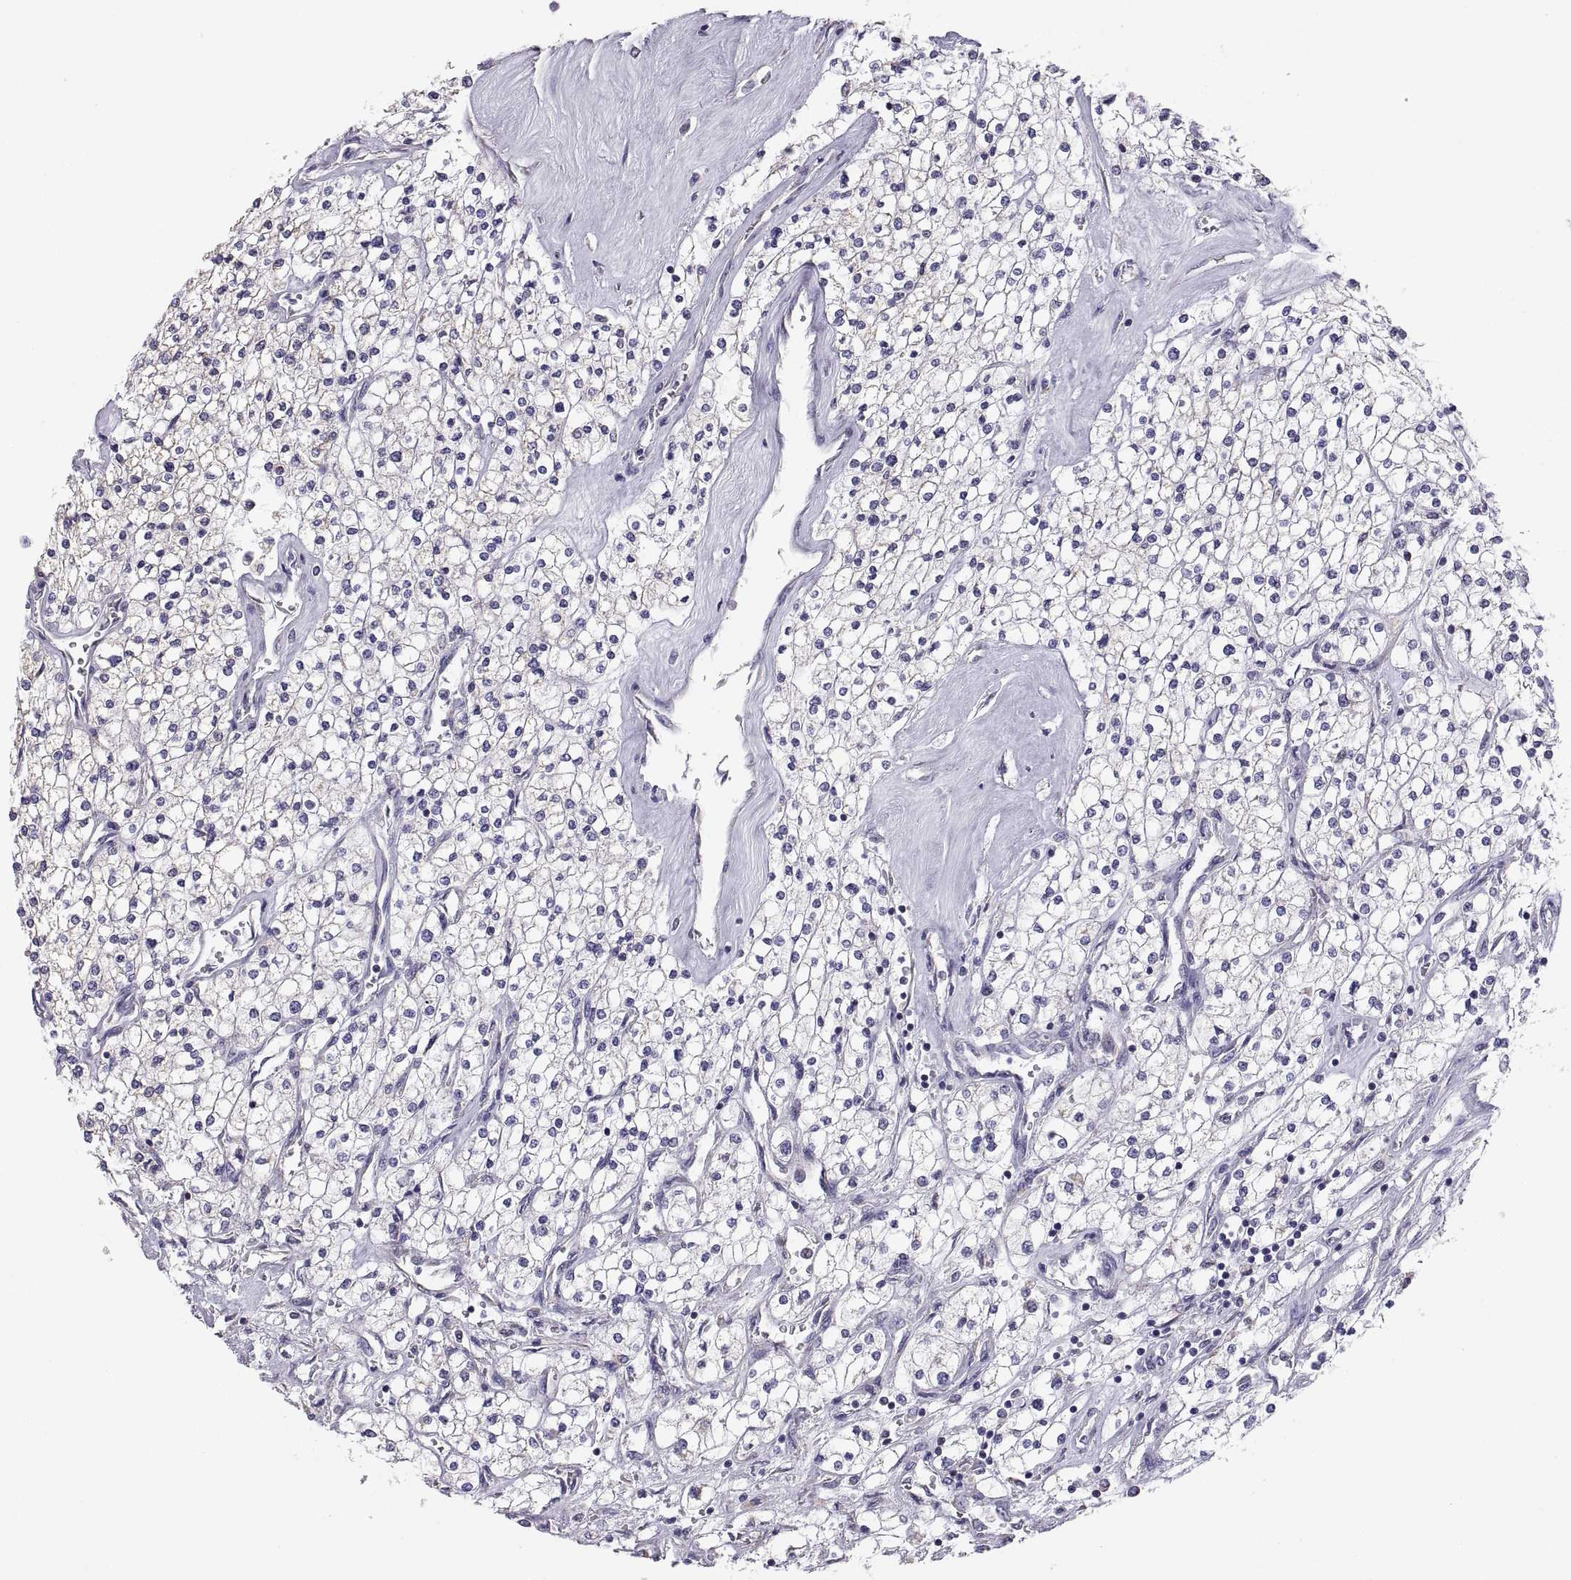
{"staining": {"intensity": "negative", "quantity": "none", "location": "none"}, "tissue": "renal cancer", "cell_type": "Tumor cells", "image_type": "cancer", "snomed": [{"axis": "morphology", "description": "Adenocarcinoma, NOS"}, {"axis": "topography", "description": "Kidney"}], "caption": "A high-resolution micrograph shows immunohistochemistry (IHC) staining of renal adenocarcinoma, which displays no significant positivity in tumor cells.", "gene": "TNNC1", "patient": {"sex": "male", "age": 80}}